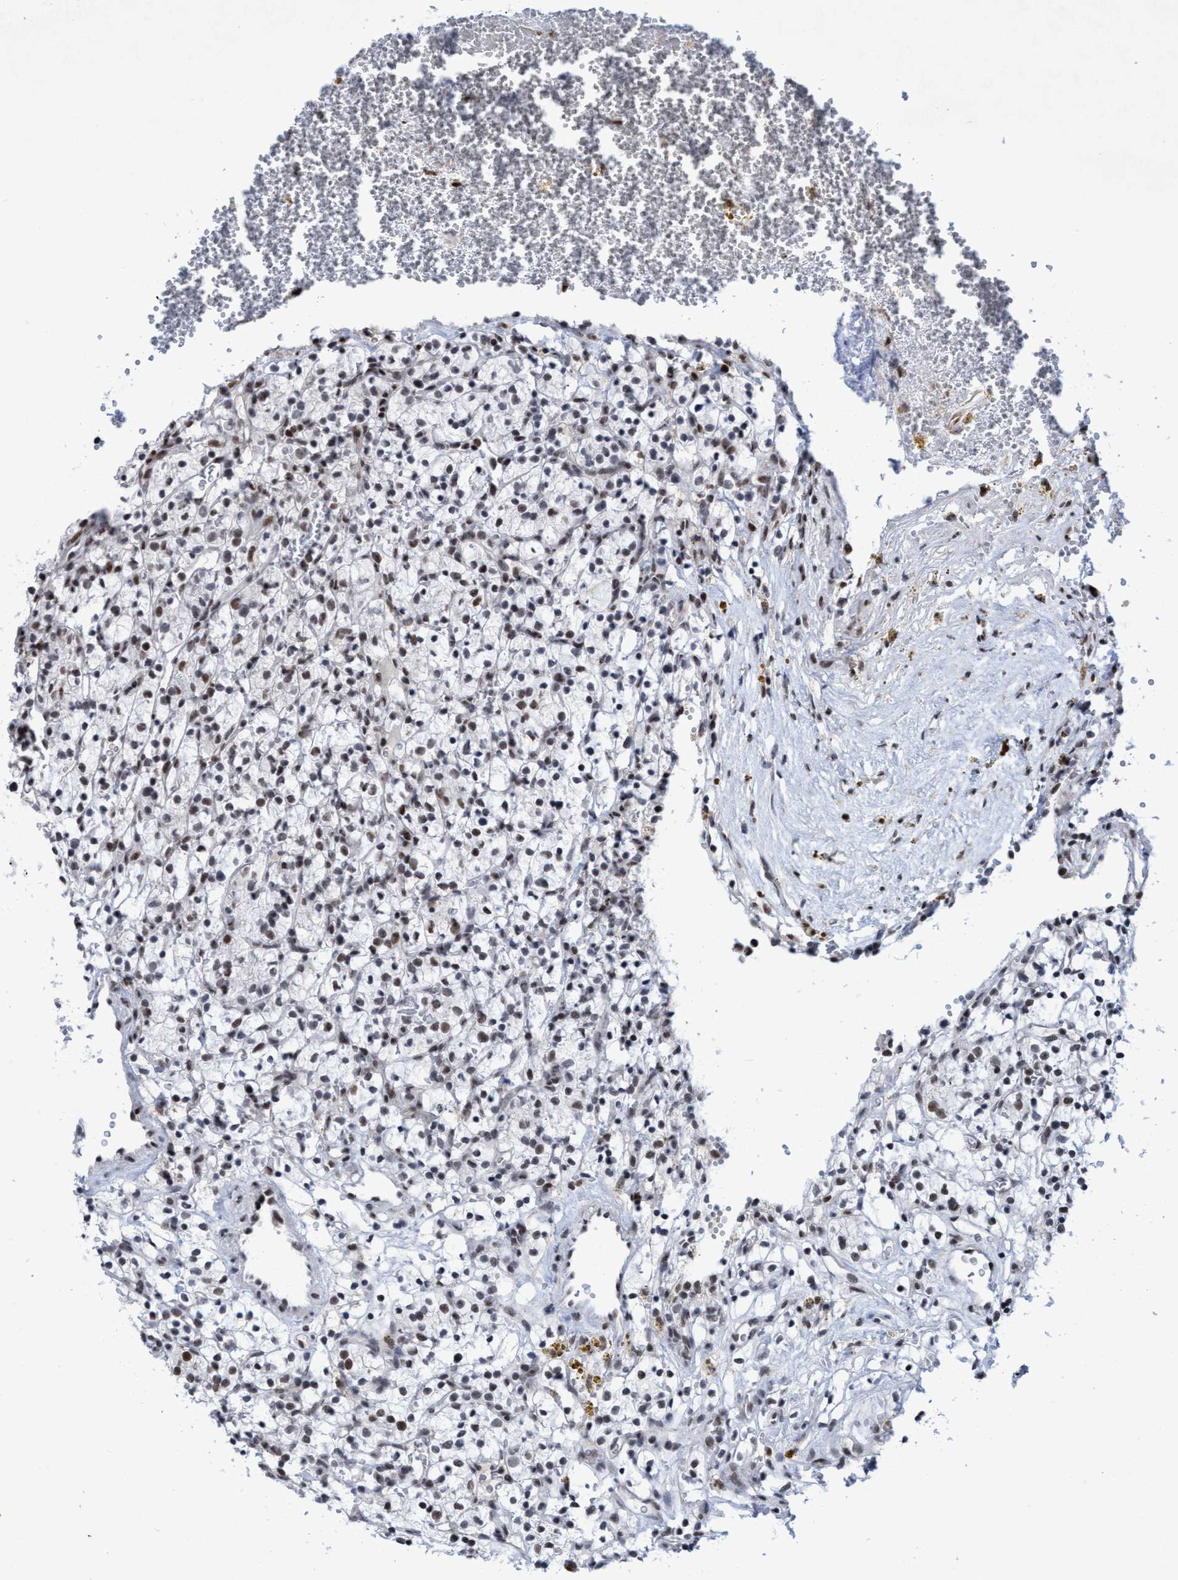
{"staining": {"intensity": "moderate", "quantity": "25%-75%", "location": "nuclear"}, "tissue": "renal cancer", "cell_type": "Tumor cells", "image_type": "cancer", "snomed": [{"axis": "morphology", "description": "Adenocarcinoma, NOS"}, {"axis": "topography", "description": "Kidney"}], "caption": "Immunohistochemistry (IHC) staining of renal adenocarcinoma, which exhibits medium levels of moderate nuclear positivity in about 25%-75% of tumor cells indicating moderate nuclear protein staining. The staining was performed using DAB (brown) for protein detection and nuclei were counterstained in hematoxylin (blue).", "gene": "C9orf78", "patient": {"sex": "female", "age": 57}}